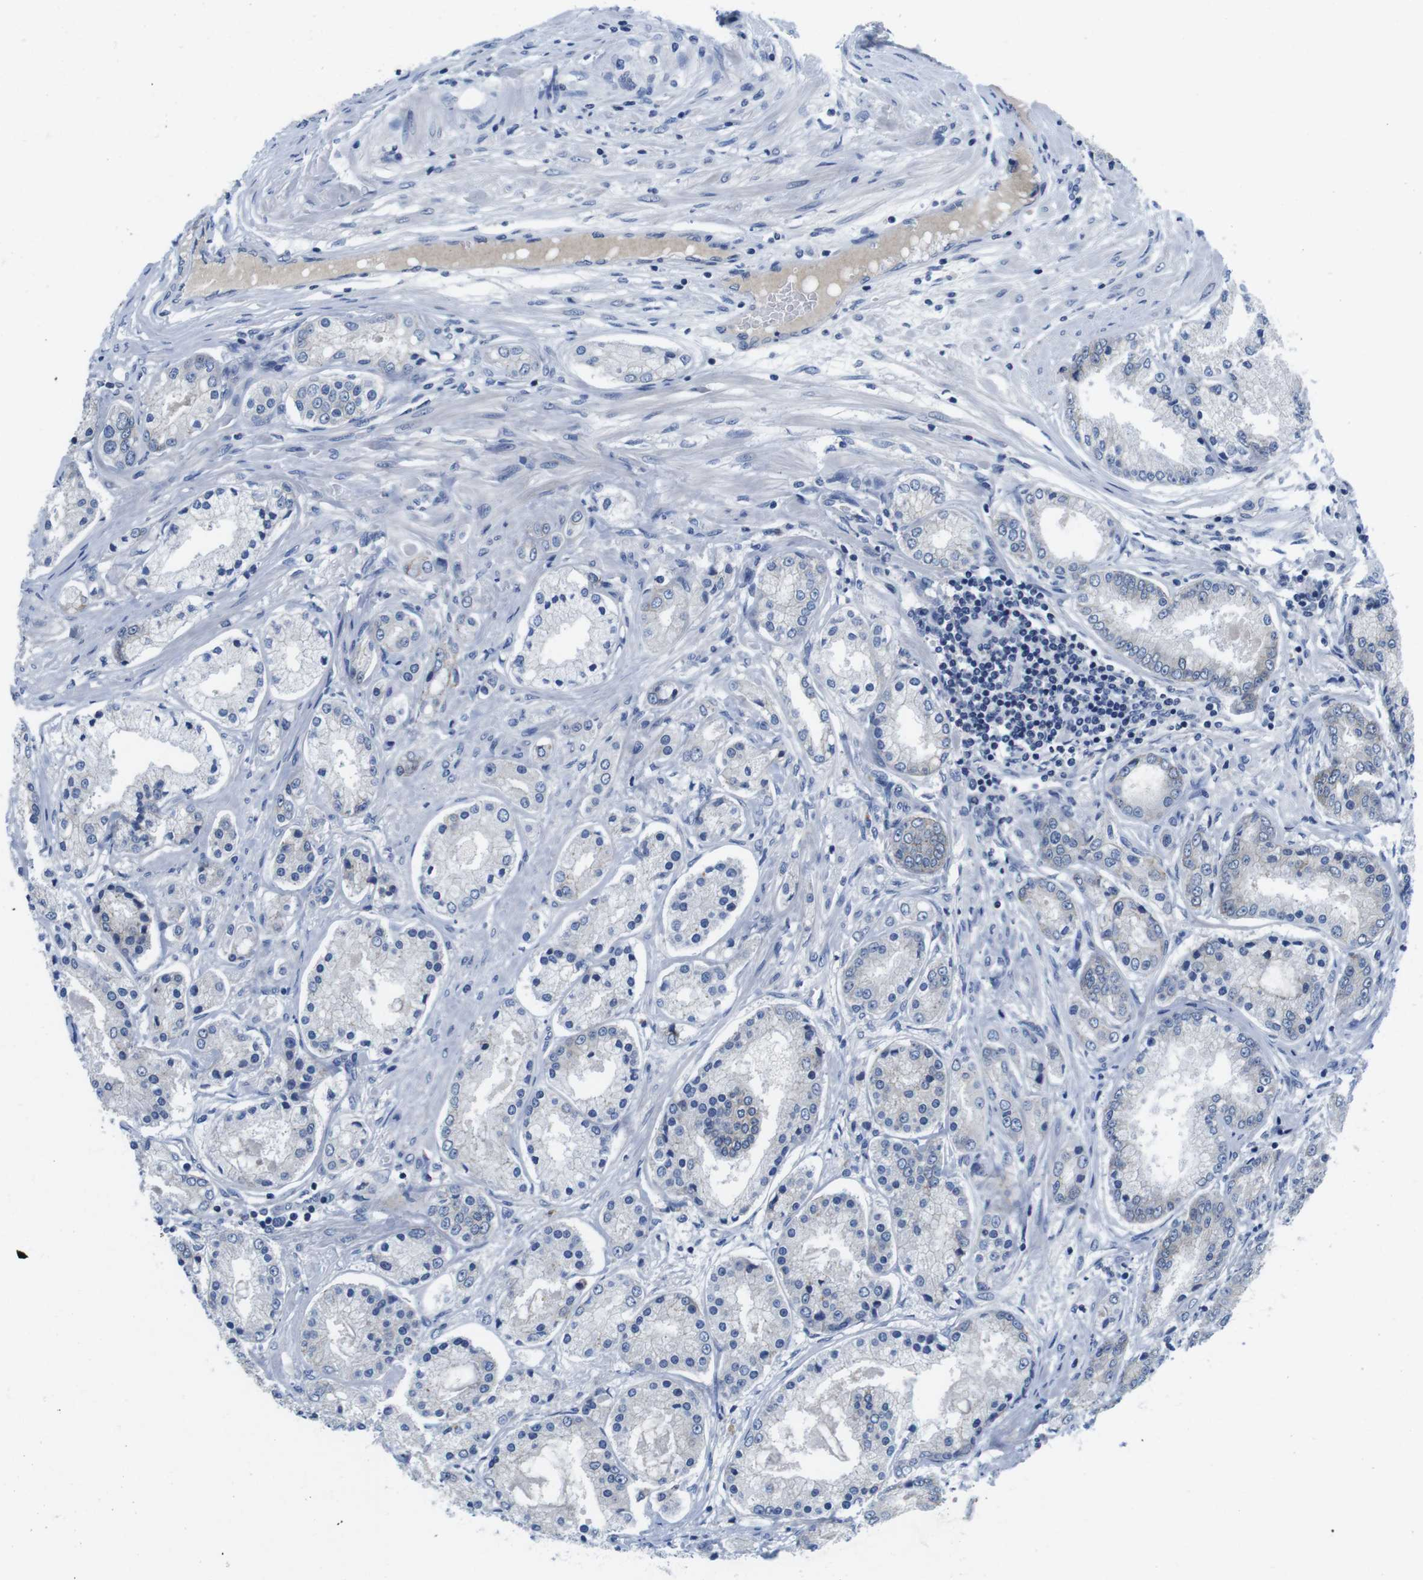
{"staining": {"intensity": "negative", "quantity": "none", "location": "none"}, "tissue": "prostate cancer", "cell_type": "Tumor cells", "image_type": "cancer", "snomed": [{"axis": "morphology", "description": "Adenocarcinoma, High grade"}, {"axis": "topography", "description": "Prostate"}], "caption": "This histopathology image is of prostate cancer (high-grade adenocarcinoma) stained with immunohistochemistry to label a protein in brown with the nuclei are counter-stained blue. There is no expression in tumor cells.", "gene": "SCRIB", "patient": {"sex": "male", "age": 59}}